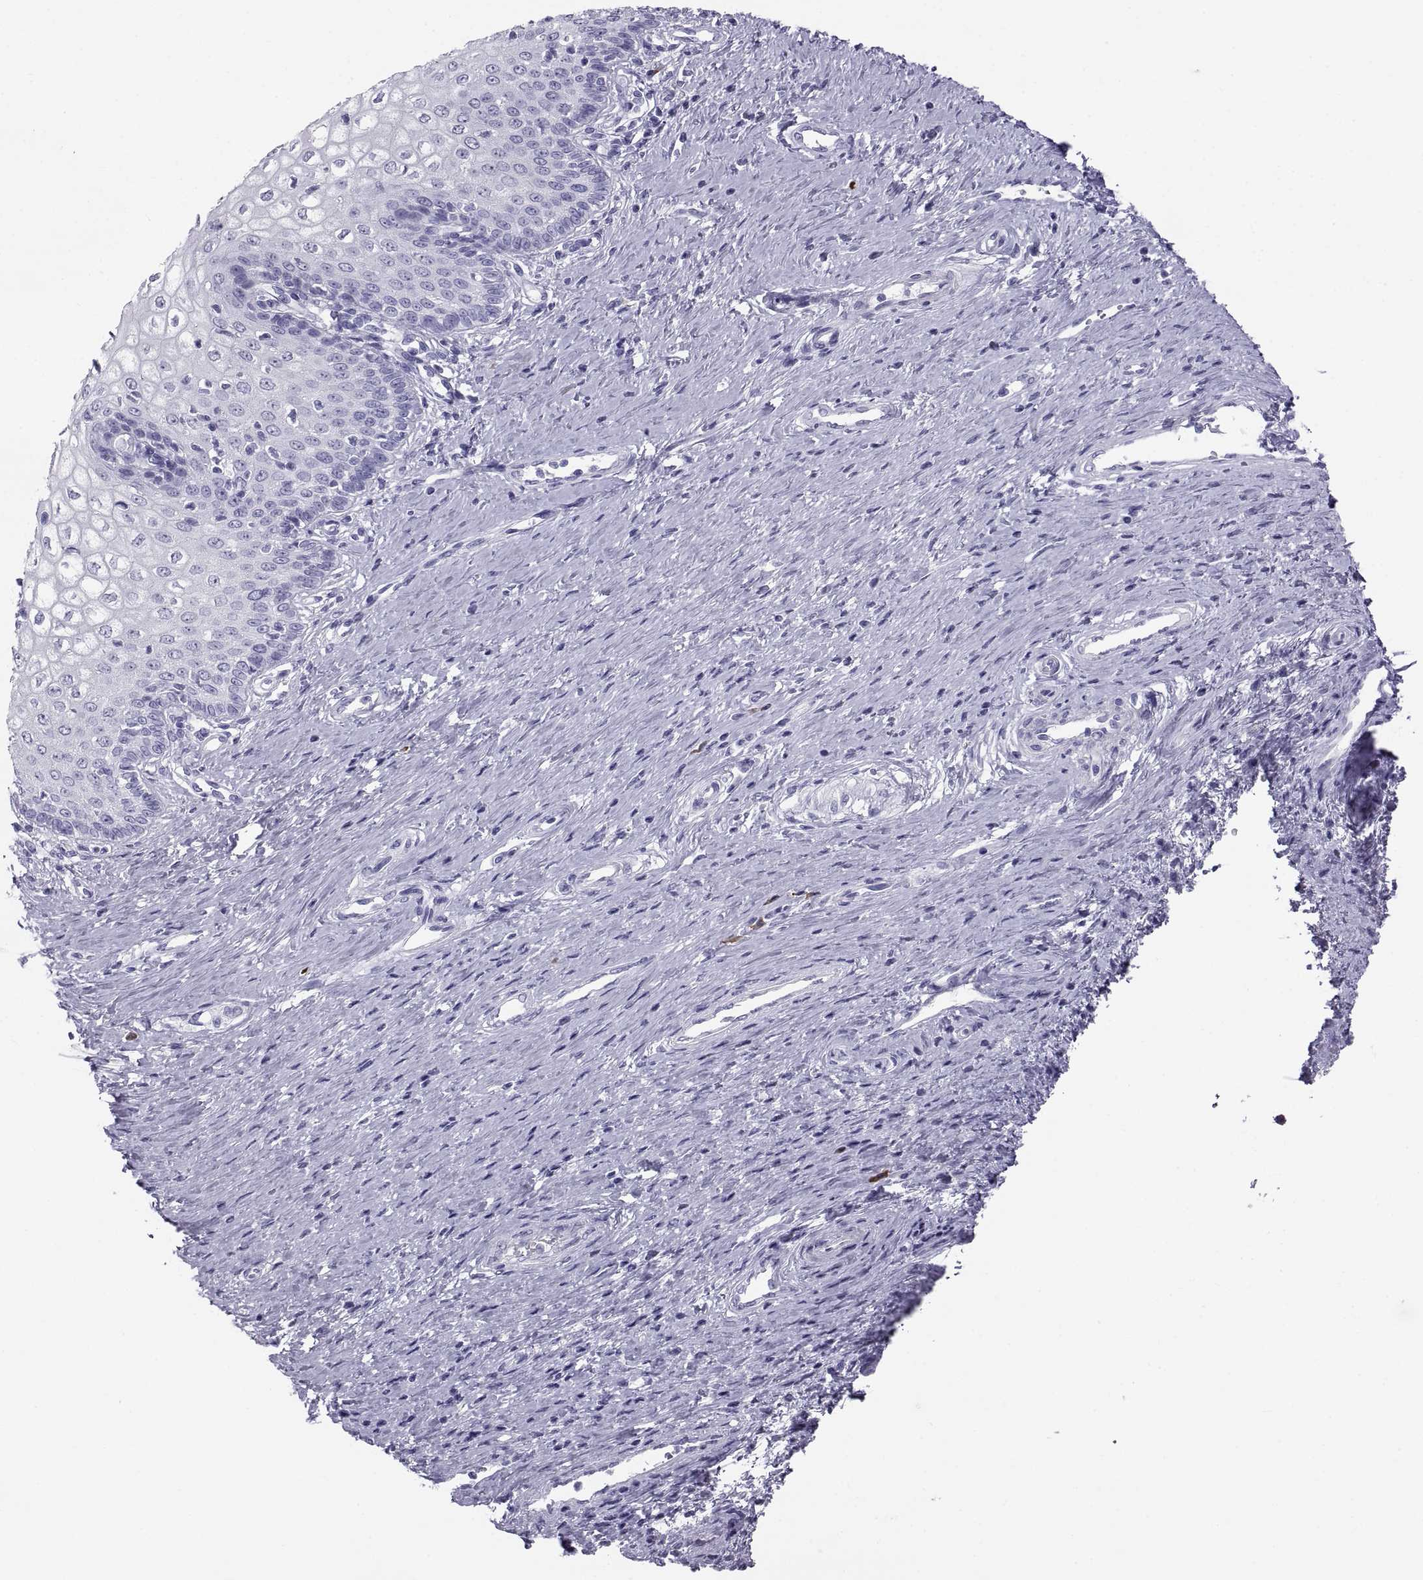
{"staining": {"intensity": "negative", "quantity": "none", "location": "none"}, "tissue": "cervical cancer", "cell_type": "Tumor cells", "image_type": "cancer", "snomed": [{"axis": "morphology", "description": "Squamous cell carcinoma, NOS"}, {"axis": "topography", "description": "Cervix"}], "caption": "Human cervical cancer (squamous cell carcinoma) stained for a protein using IHC demonstrates no positivity in tumor cells.", "gene": "CT47A10", "patient": {"sex": "female", "age": 26}}